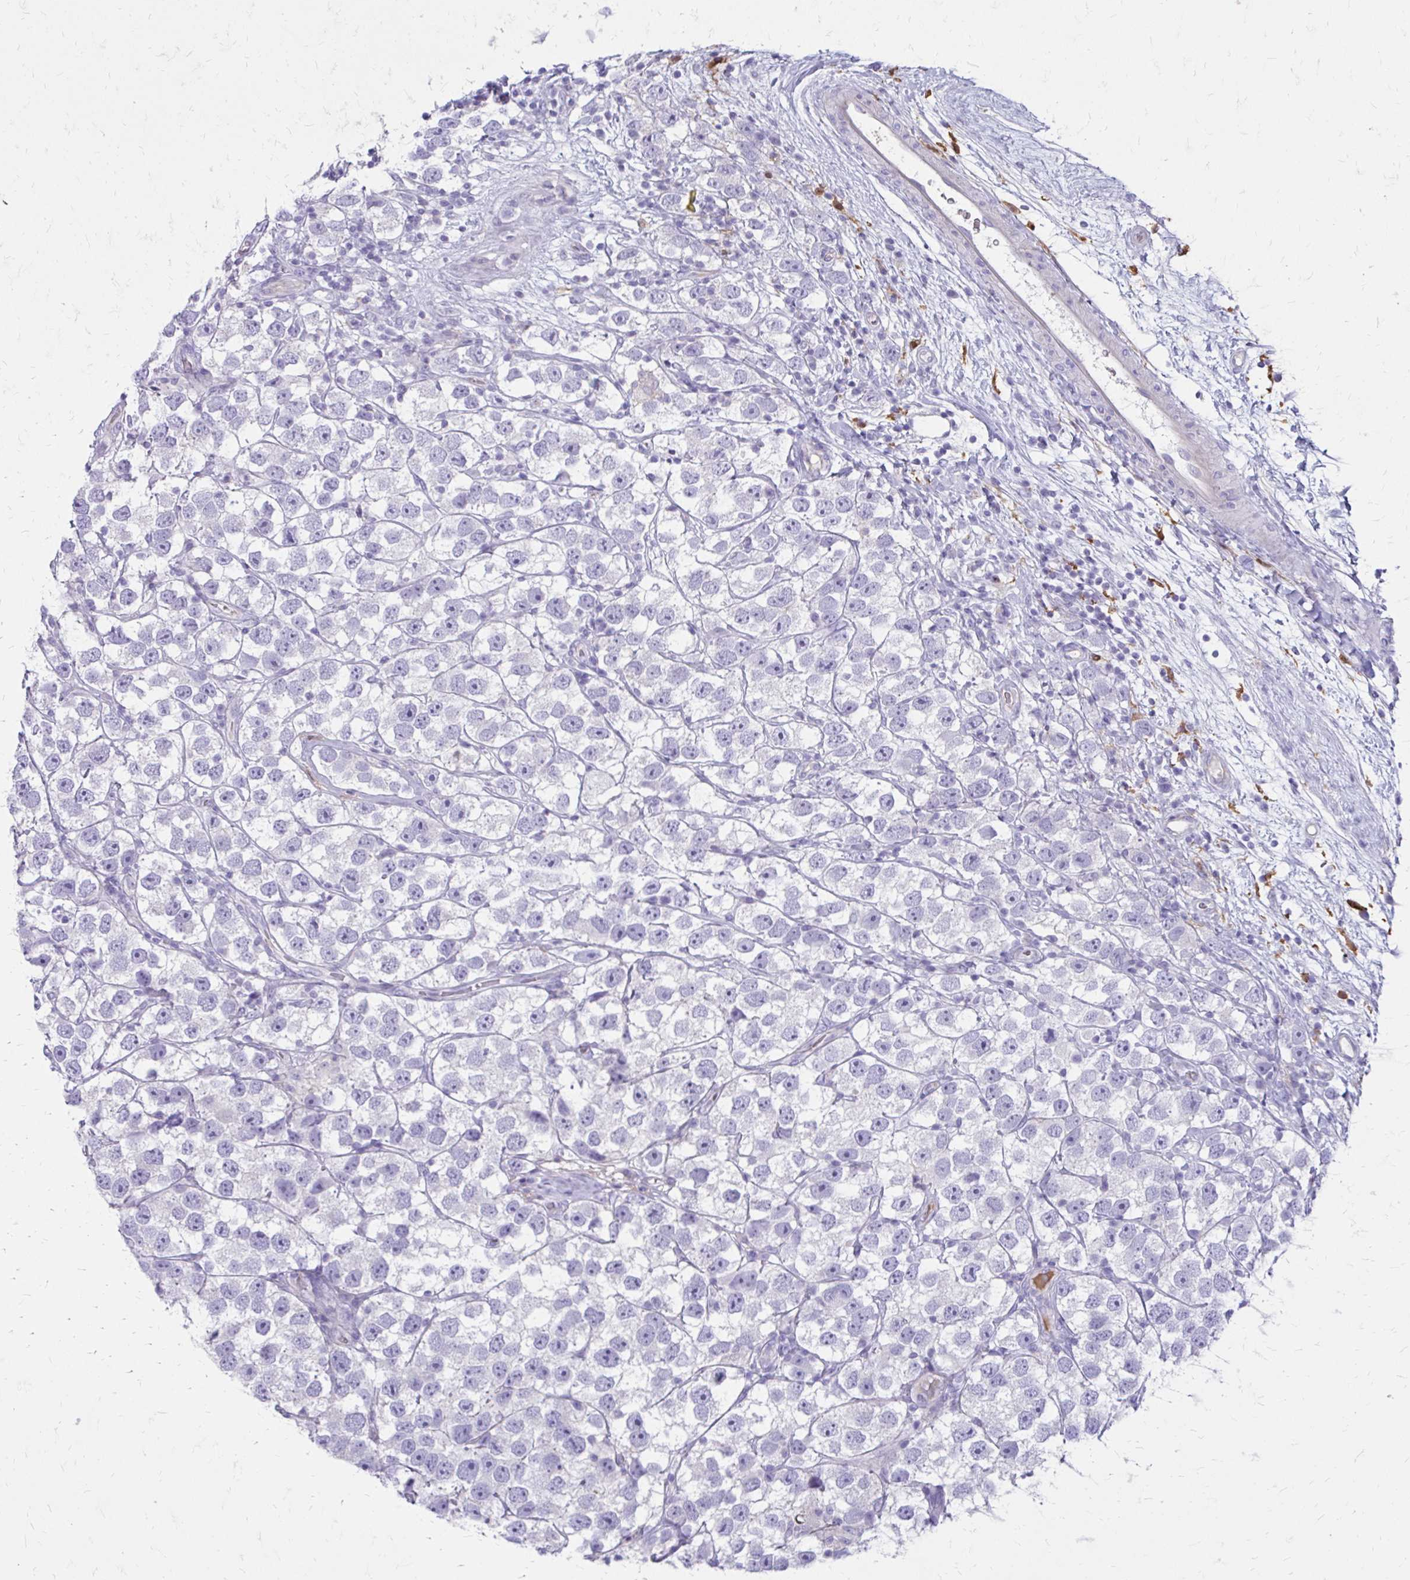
{"staining": {"intensity": "negative", "quantity": "none", "location": "none"}, "tissue": "testis cancer", "cell_type": "Tumor cells", "image_type": "cancer", "snomed": [{"axis": "morphology", "description": "Seminoma, NOS"}, {"axis": "topography", "description": "Testis"}], "caption": "Immunohistochemistry (IHC) histopathology image of human testis cancer stained for a protein (brown), which exhibits no expression in tumor cells. The staining was performed using DAB (3,3'-diaminobenzidine) to visualize the protein expression in brown, while the nuclei were stained in blue with hematoxylin (Magnification: 20x).", "gene": "SIGLEC11", "patient": {"sex": "male", "age": 26}}